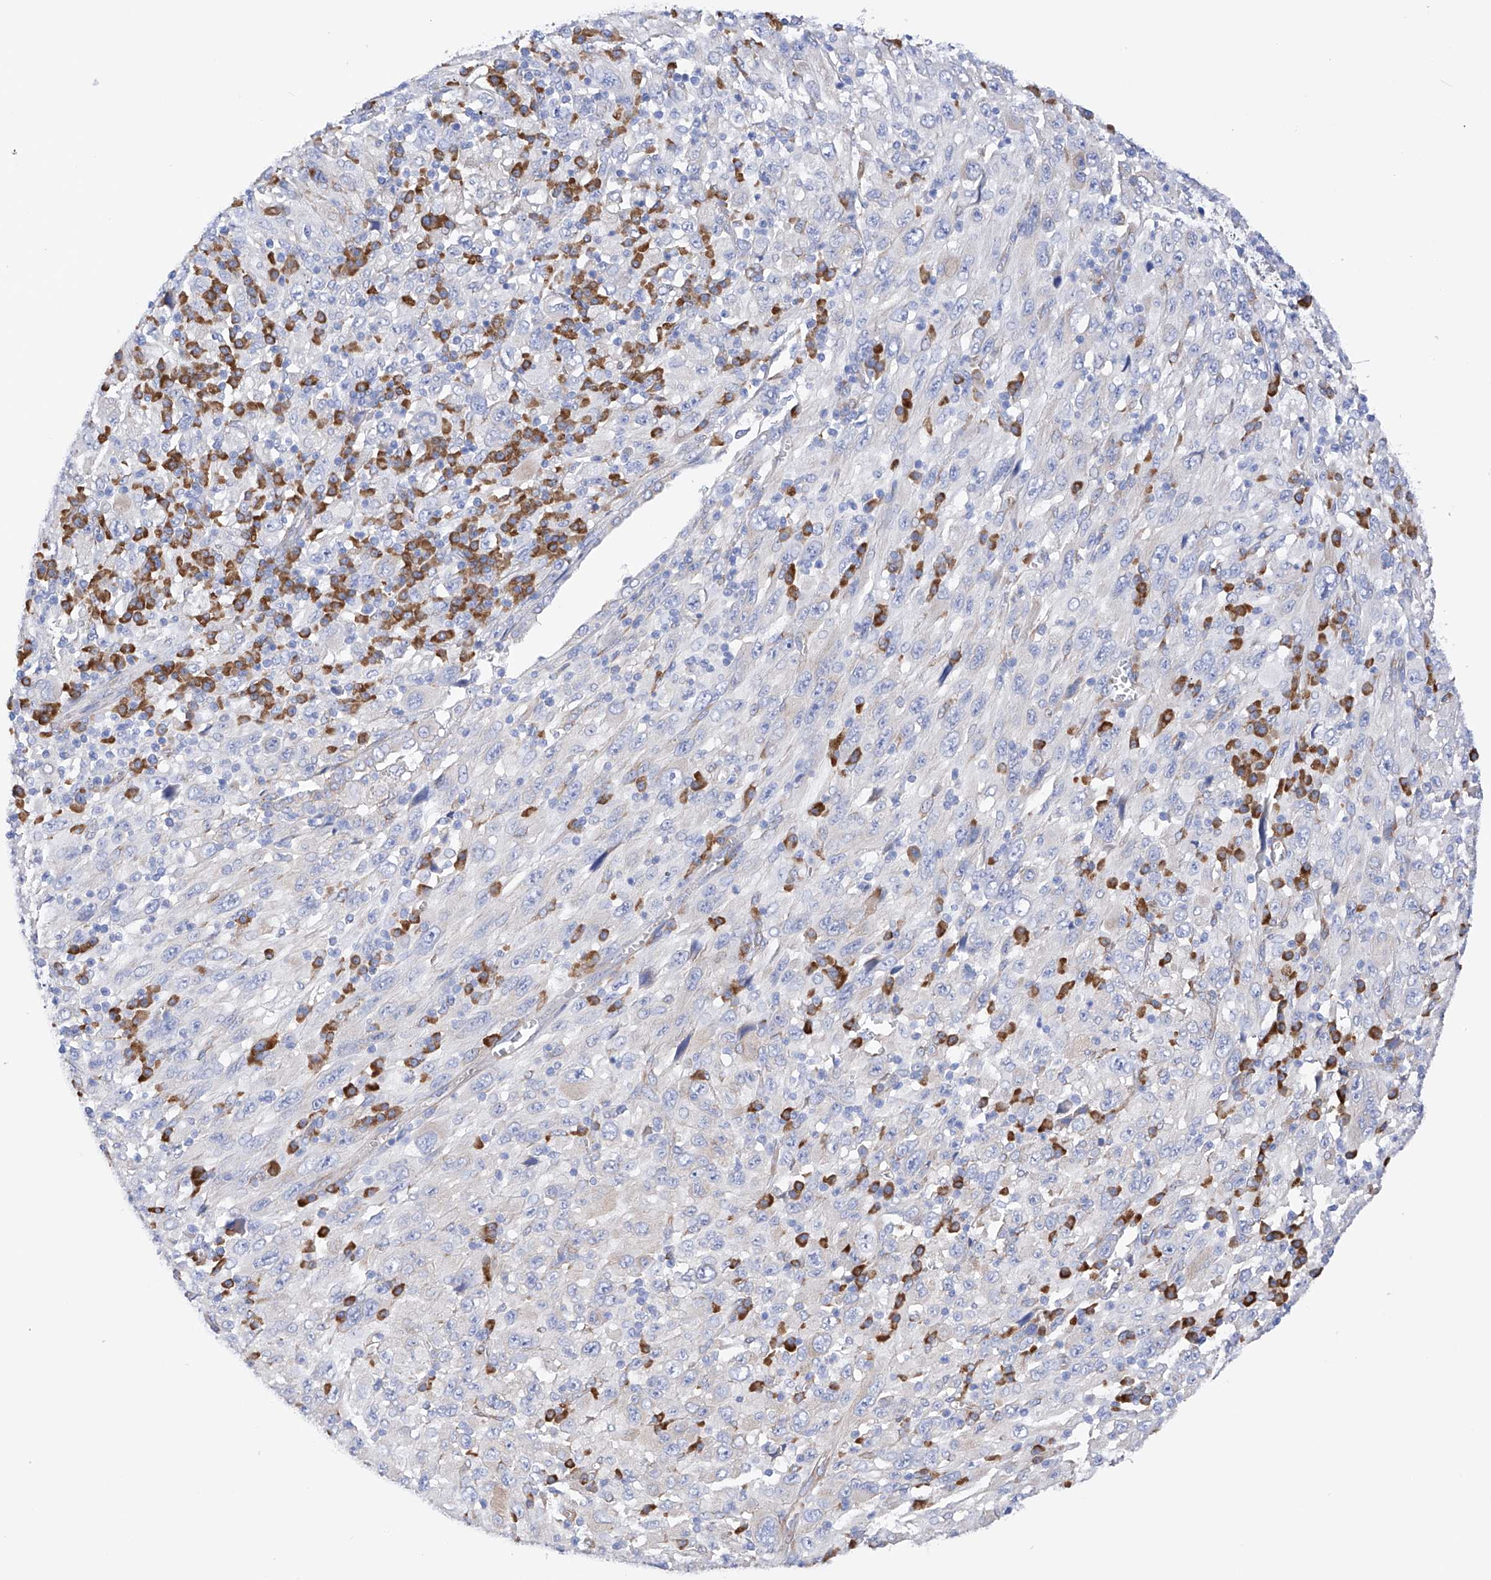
{"staining": {"intensity": "moderate", "quantity": "<25%", "location": "cytoplasmic/membranous"}, "tissue": "melanoma", "cell_type": "Tumor cells", "image_type": "cancer", "snomed": [{"axis": "morphology", "description": "Malignant melanoma, Metastatic site"}, {"axis": "topography", "description": "Skin"}], "caption": "Melanoma stained with immunohistochemistry reveals moderate cytoplasmic/membranous expression in about <25% of tumor cells.", "gene": "PDIA5", "patient": {"sex": "female", "age": 56}}